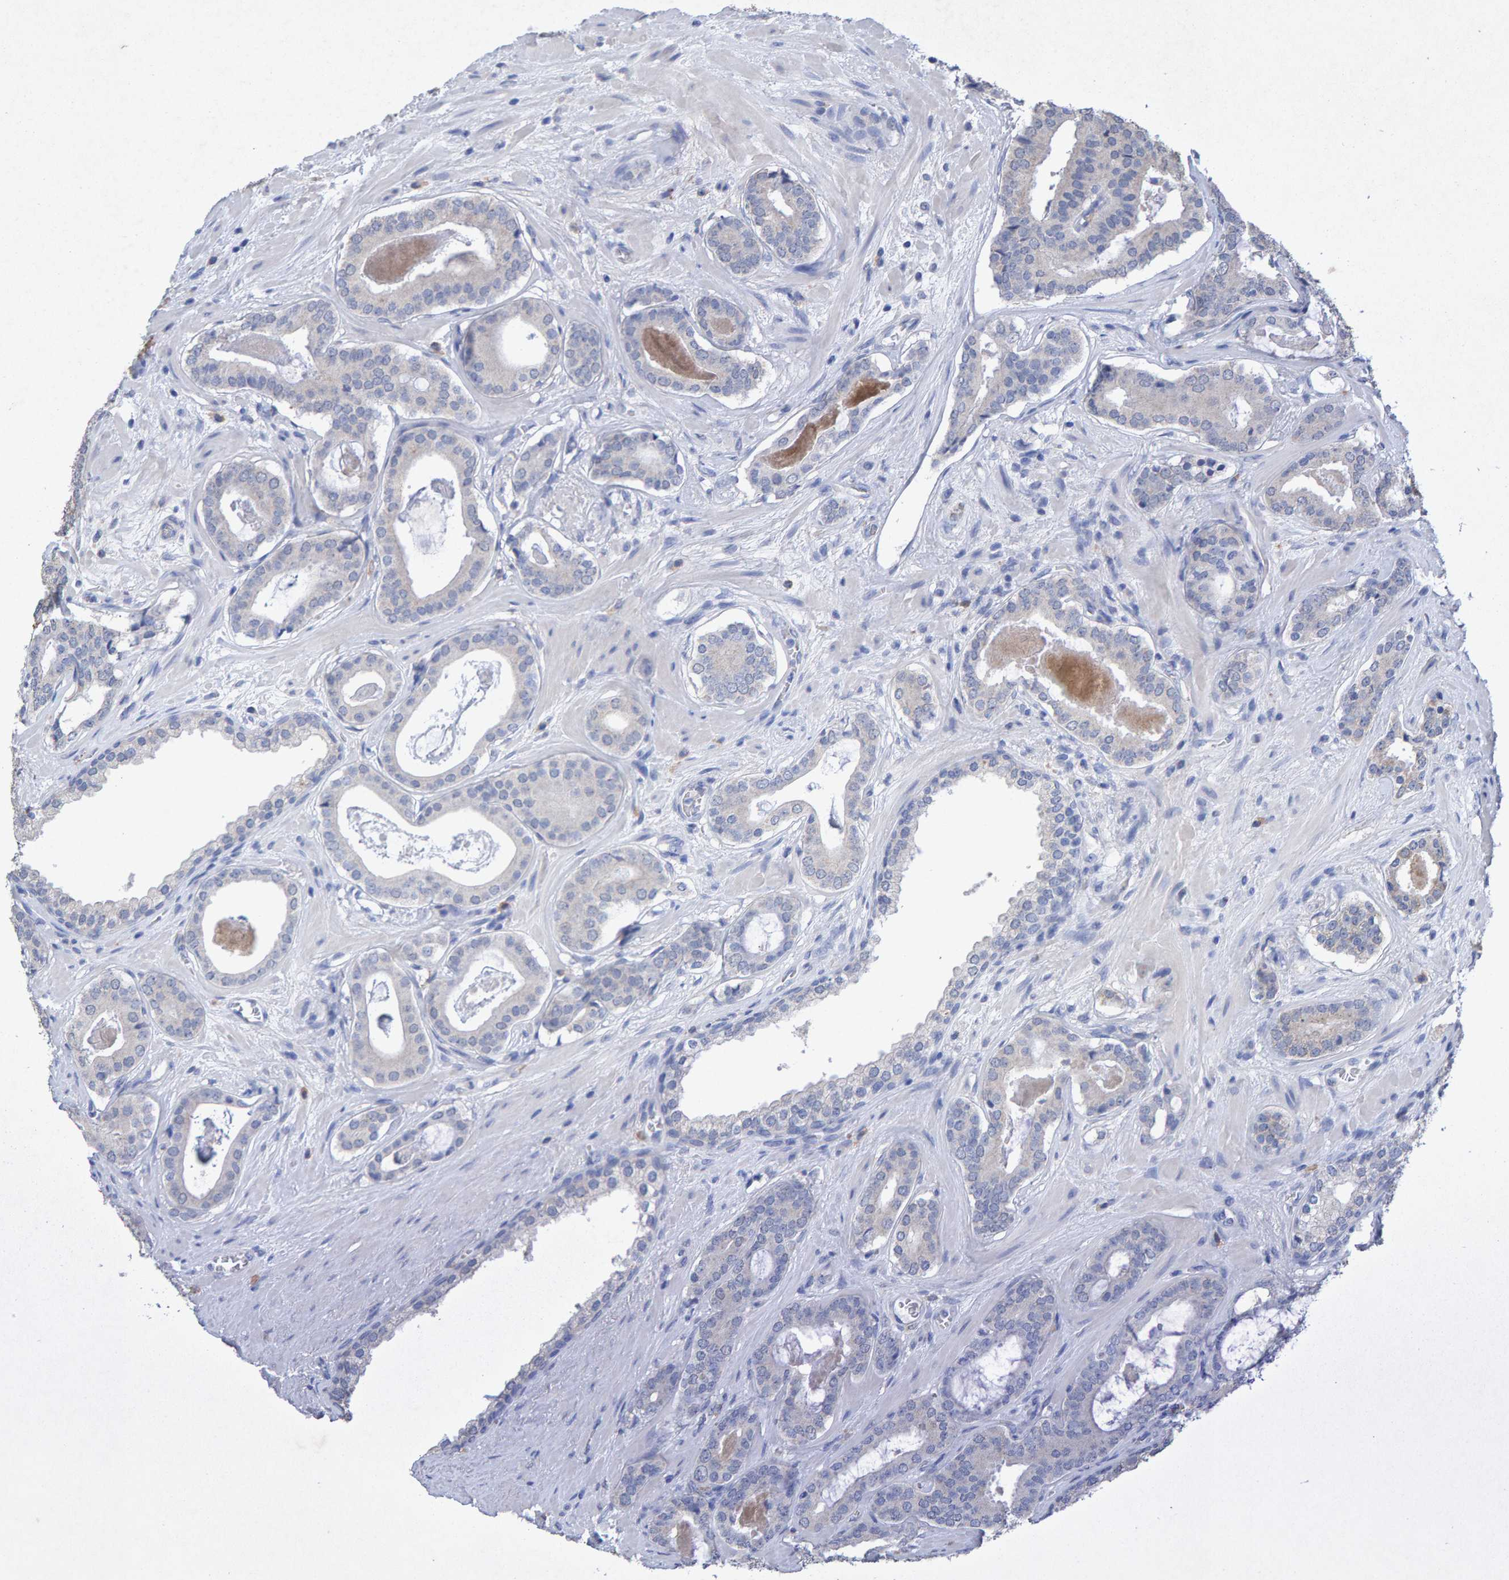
{"staining": {"intensity": "negative", "quantity": "none", "location": "none"}, "tissue": "prostate cancer", "cell_type": "Tumor cells", "image_type": "cancer", "snomed": [{"axis": "morphology", "description": "Adenocarcinoma, High grade"}, {"axis": "topography", "description": "Prostate"}], "caption": "Prostate high-grade adenocarcinoma stained for a protein using IHC displays no expression tumor cells.", "gene": "CTH", "patient": {"sex": "male", "age": 60}}